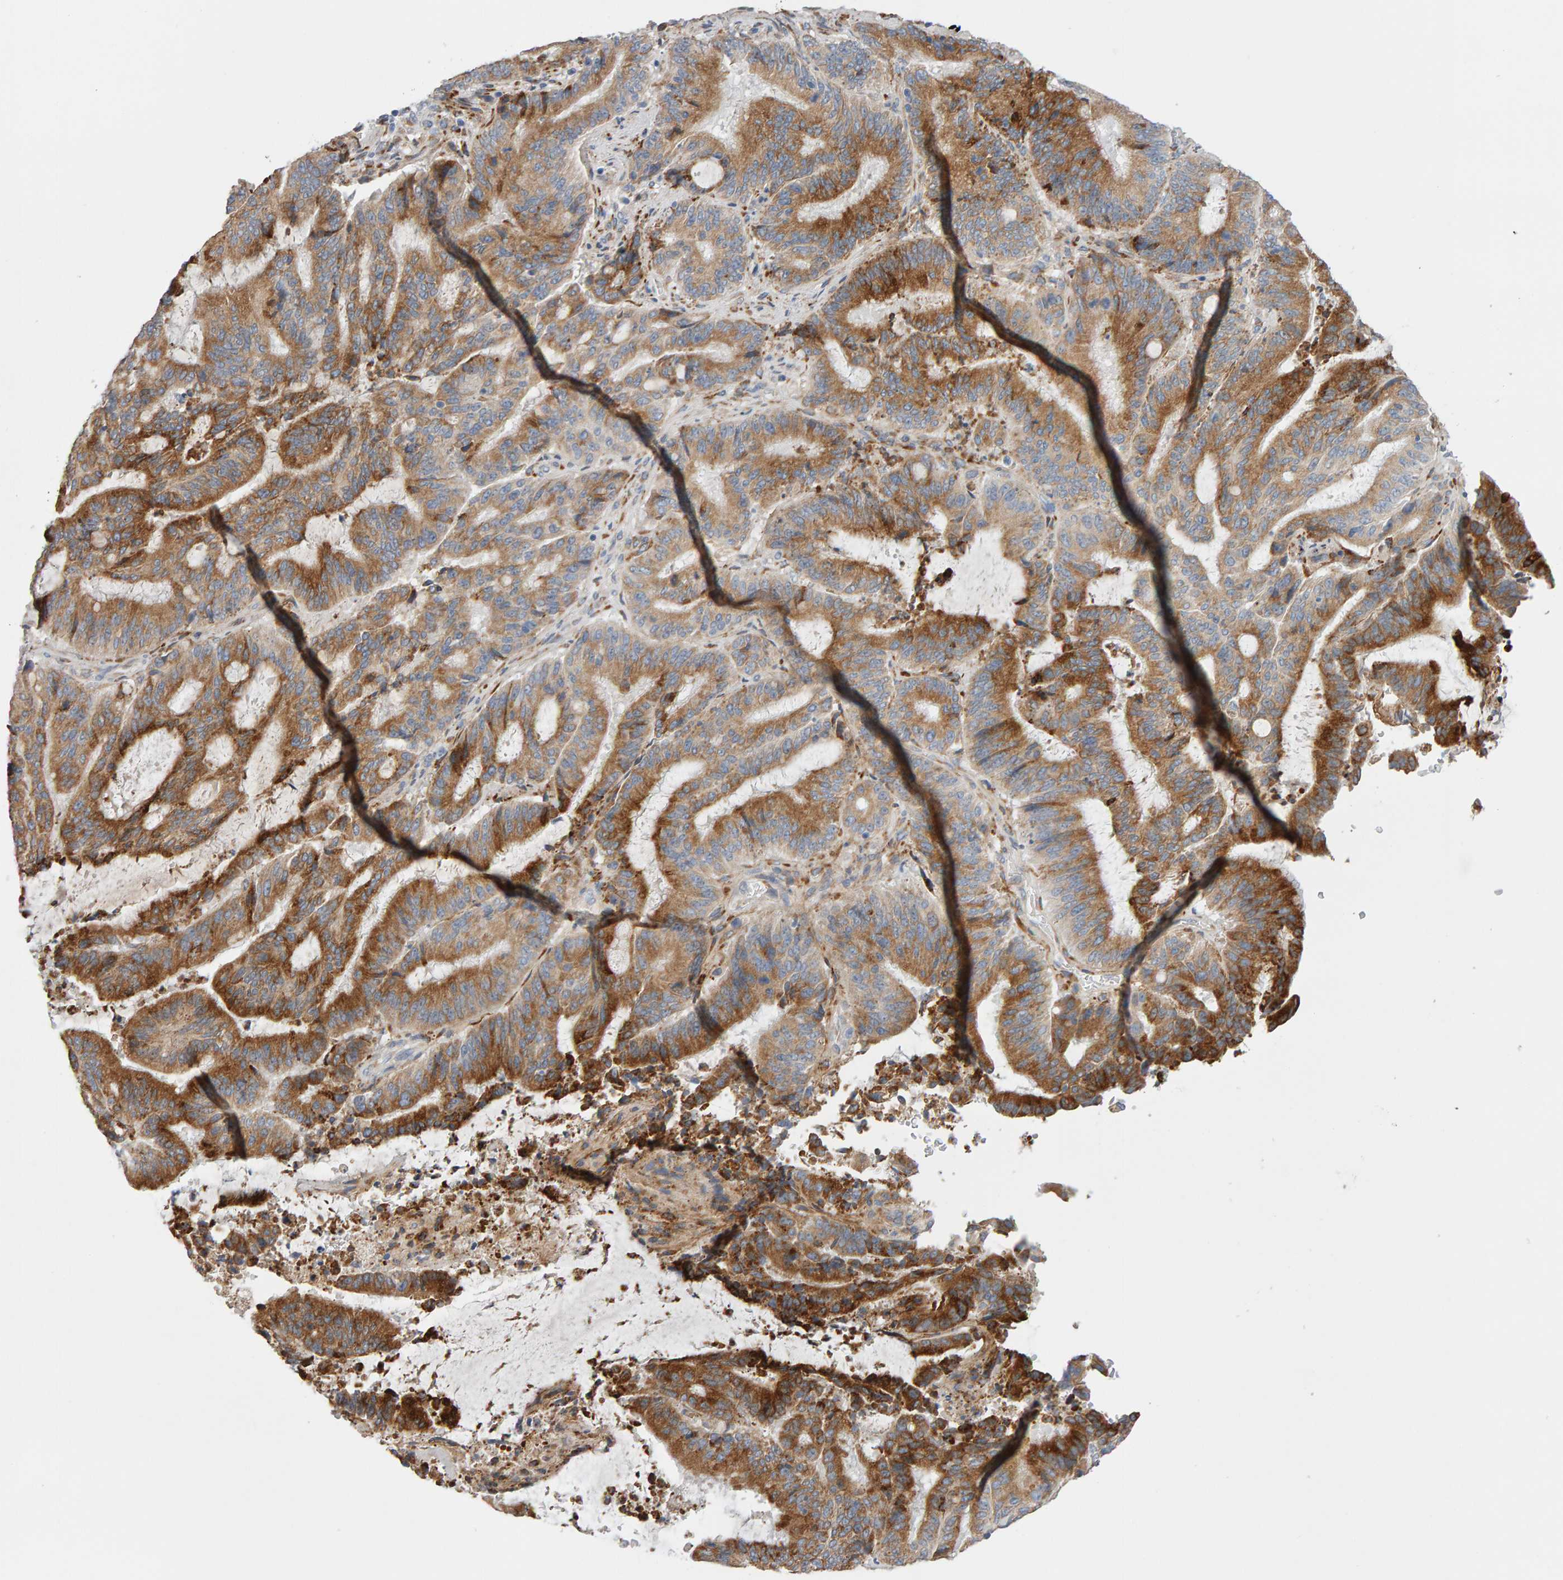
{"staining": {"intensity": "moderate", "quantity": ">75%", "location": "cytoplasmic/membranous"}, "tissue": "liver cancer", "cell_type": "Tumor cells", "image_type": "cancer", "snomed": [{"axis": "morphology", "description": "Normal tissue, NOS"}, {"axis": "morphology", "description": "Cholangiocarcinoma"}, {"axis": "topography", "description": "Liver"}, {"axis": "topography", "description": "Peripheral nerve tissue"}], "caption": "An image of human liver cholangiocarcinoma stained for a protein displays moderate cytoplasmic/membranous brown staining in tumor cells.", "gene": "ENGASE", "patient": {"sex": "female", "age": 73}}